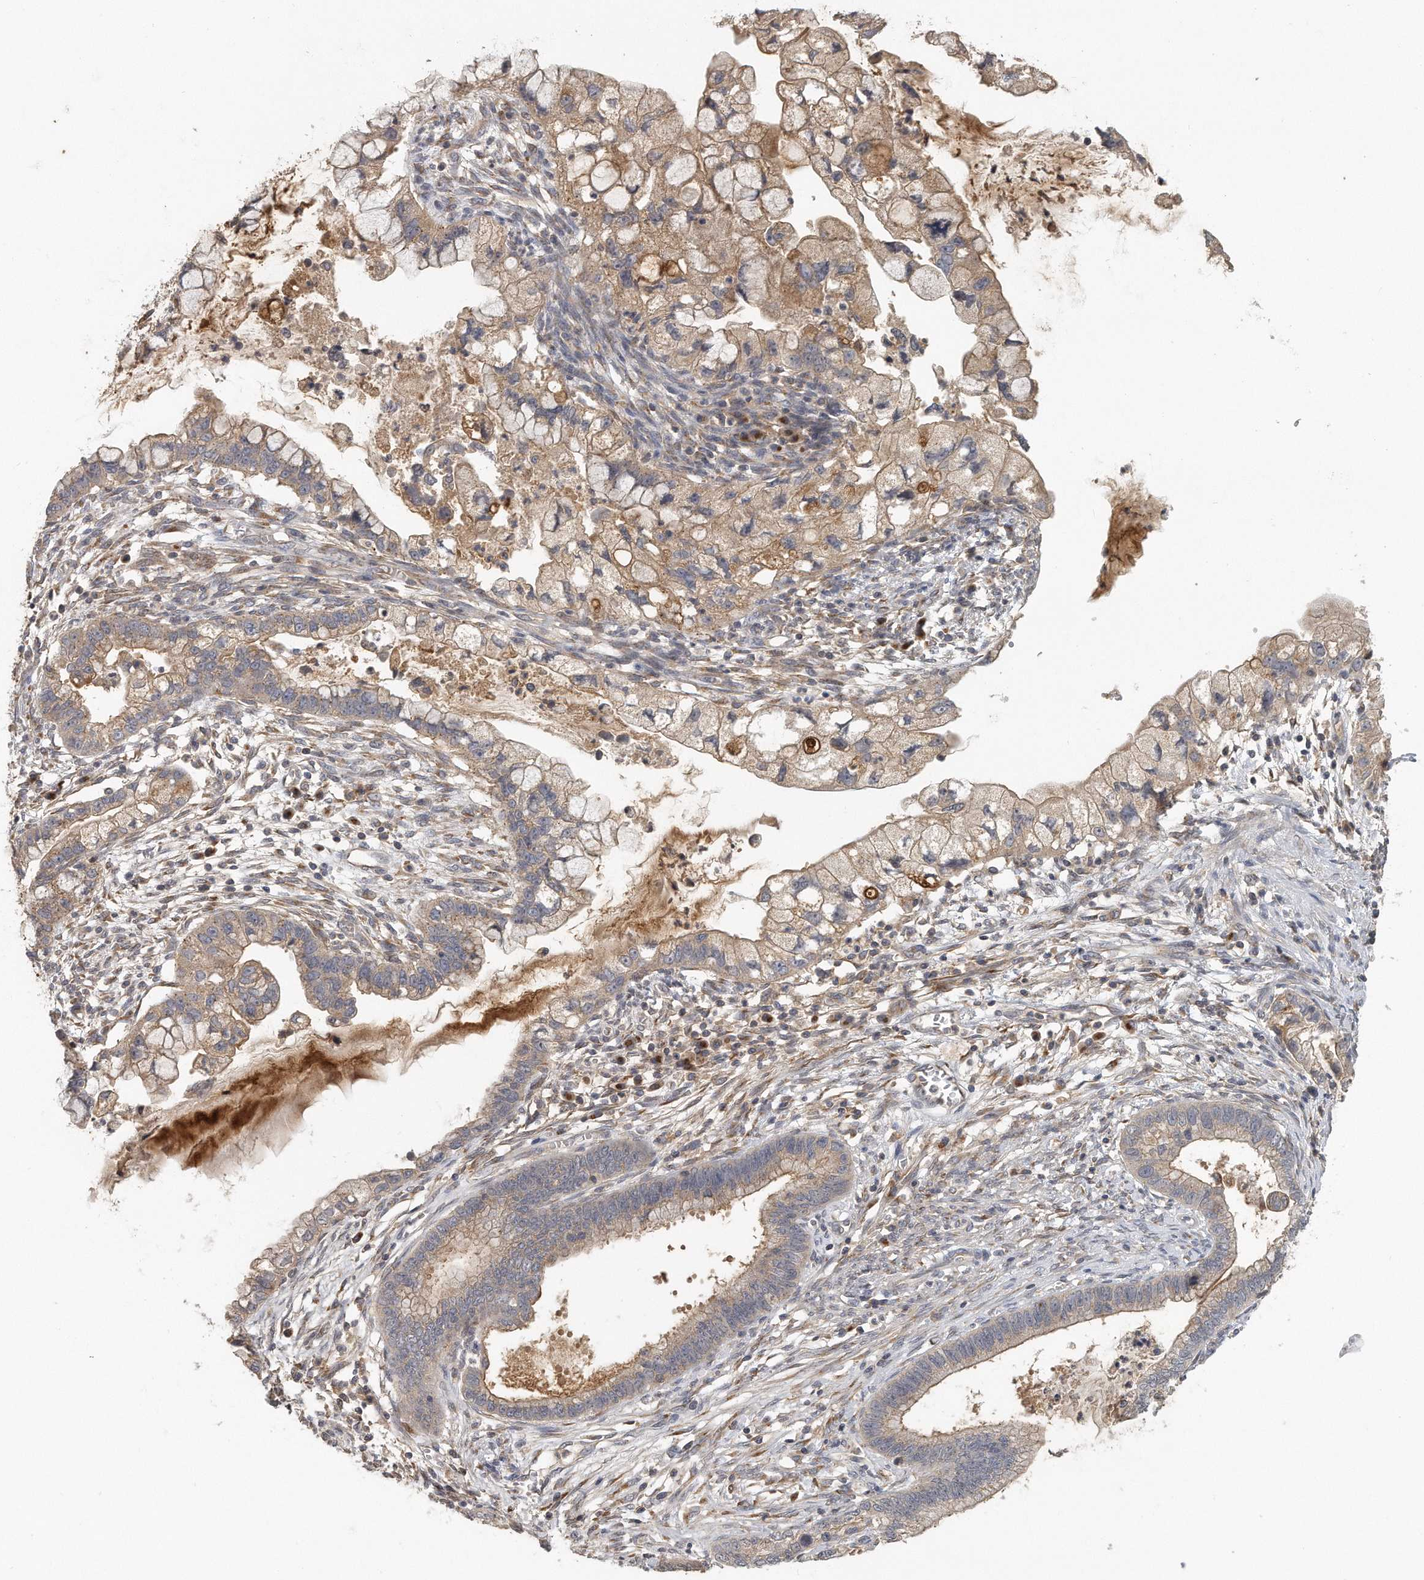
{"staining": {"intensity": "moderate", "quantity": "25%-75%", "location": "cytoplasmic/membranous"}, "tissue": "cervical cancer", "cell_type": "Tumor cells", "image_type": "cancer", "snomed": [{"axis": "morphology", "description": "Adenocarcinoma, NOS"}, {"axis": "topography", "description": "Cervix"}], "caption": "Human cervical cancer (adenocarcinoma) stained with a protein marker displays moderate staining in tumor cells.", "gene": "TRAPPC14", "patient": {"sex": "female", "age": 44}}